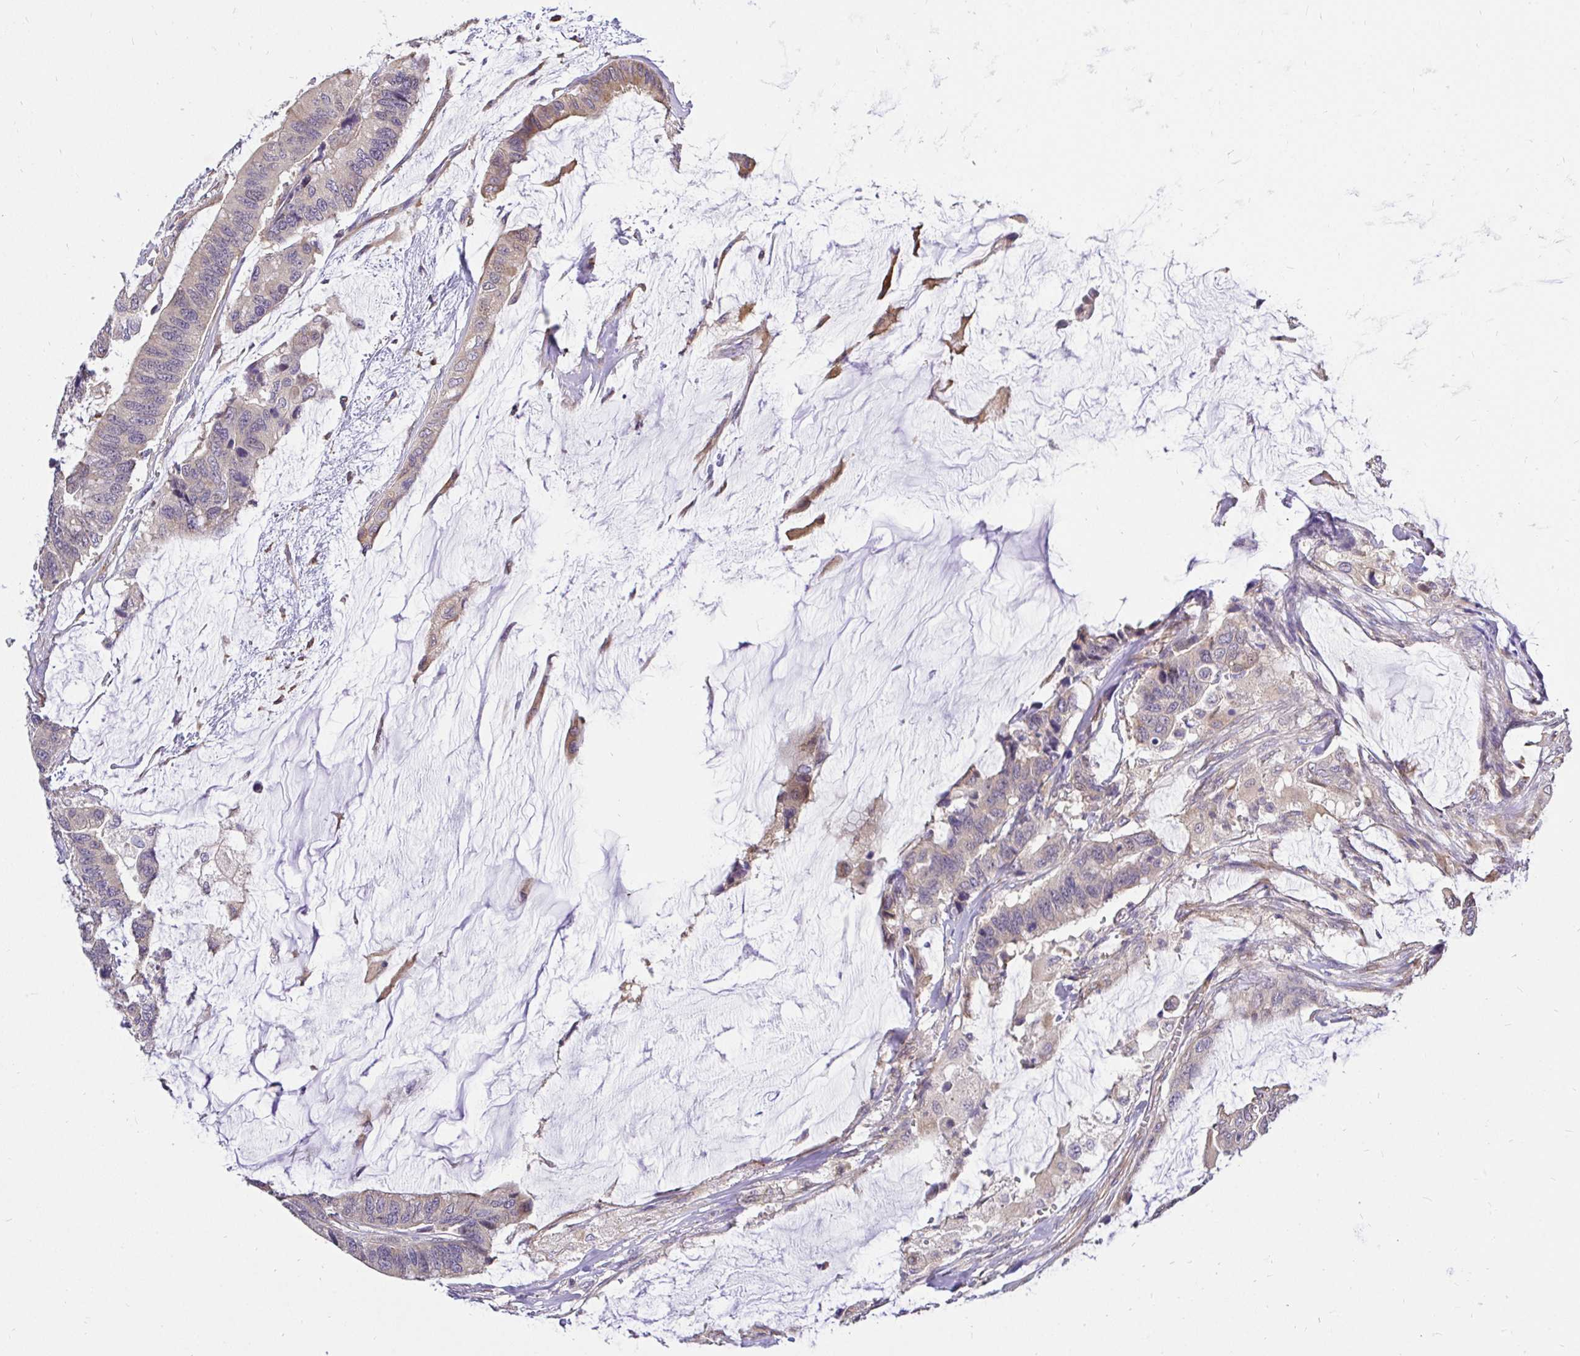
{"staining": {"intensity": "weak", "quantity": "<25%", "location": "cytoplasmic/membranous"}, "tissue": "colorectal cancer", "cell_type": "Tumor cells", "image_type": "cancer", "snomed": [{"axis": "morphology", "description": "Adenocarcinoma, NOS"}, {"axis": "topography", "description": "Rectum"}], "caption": "An immunohistochemistry micrograph of adenocarcinoma (colorectal) is shown. There is no staining in tumor cells of adenocarcinoma (colorectal).", "gene": "CCDC122", "patient": {"sex": "female", "age": 59}}